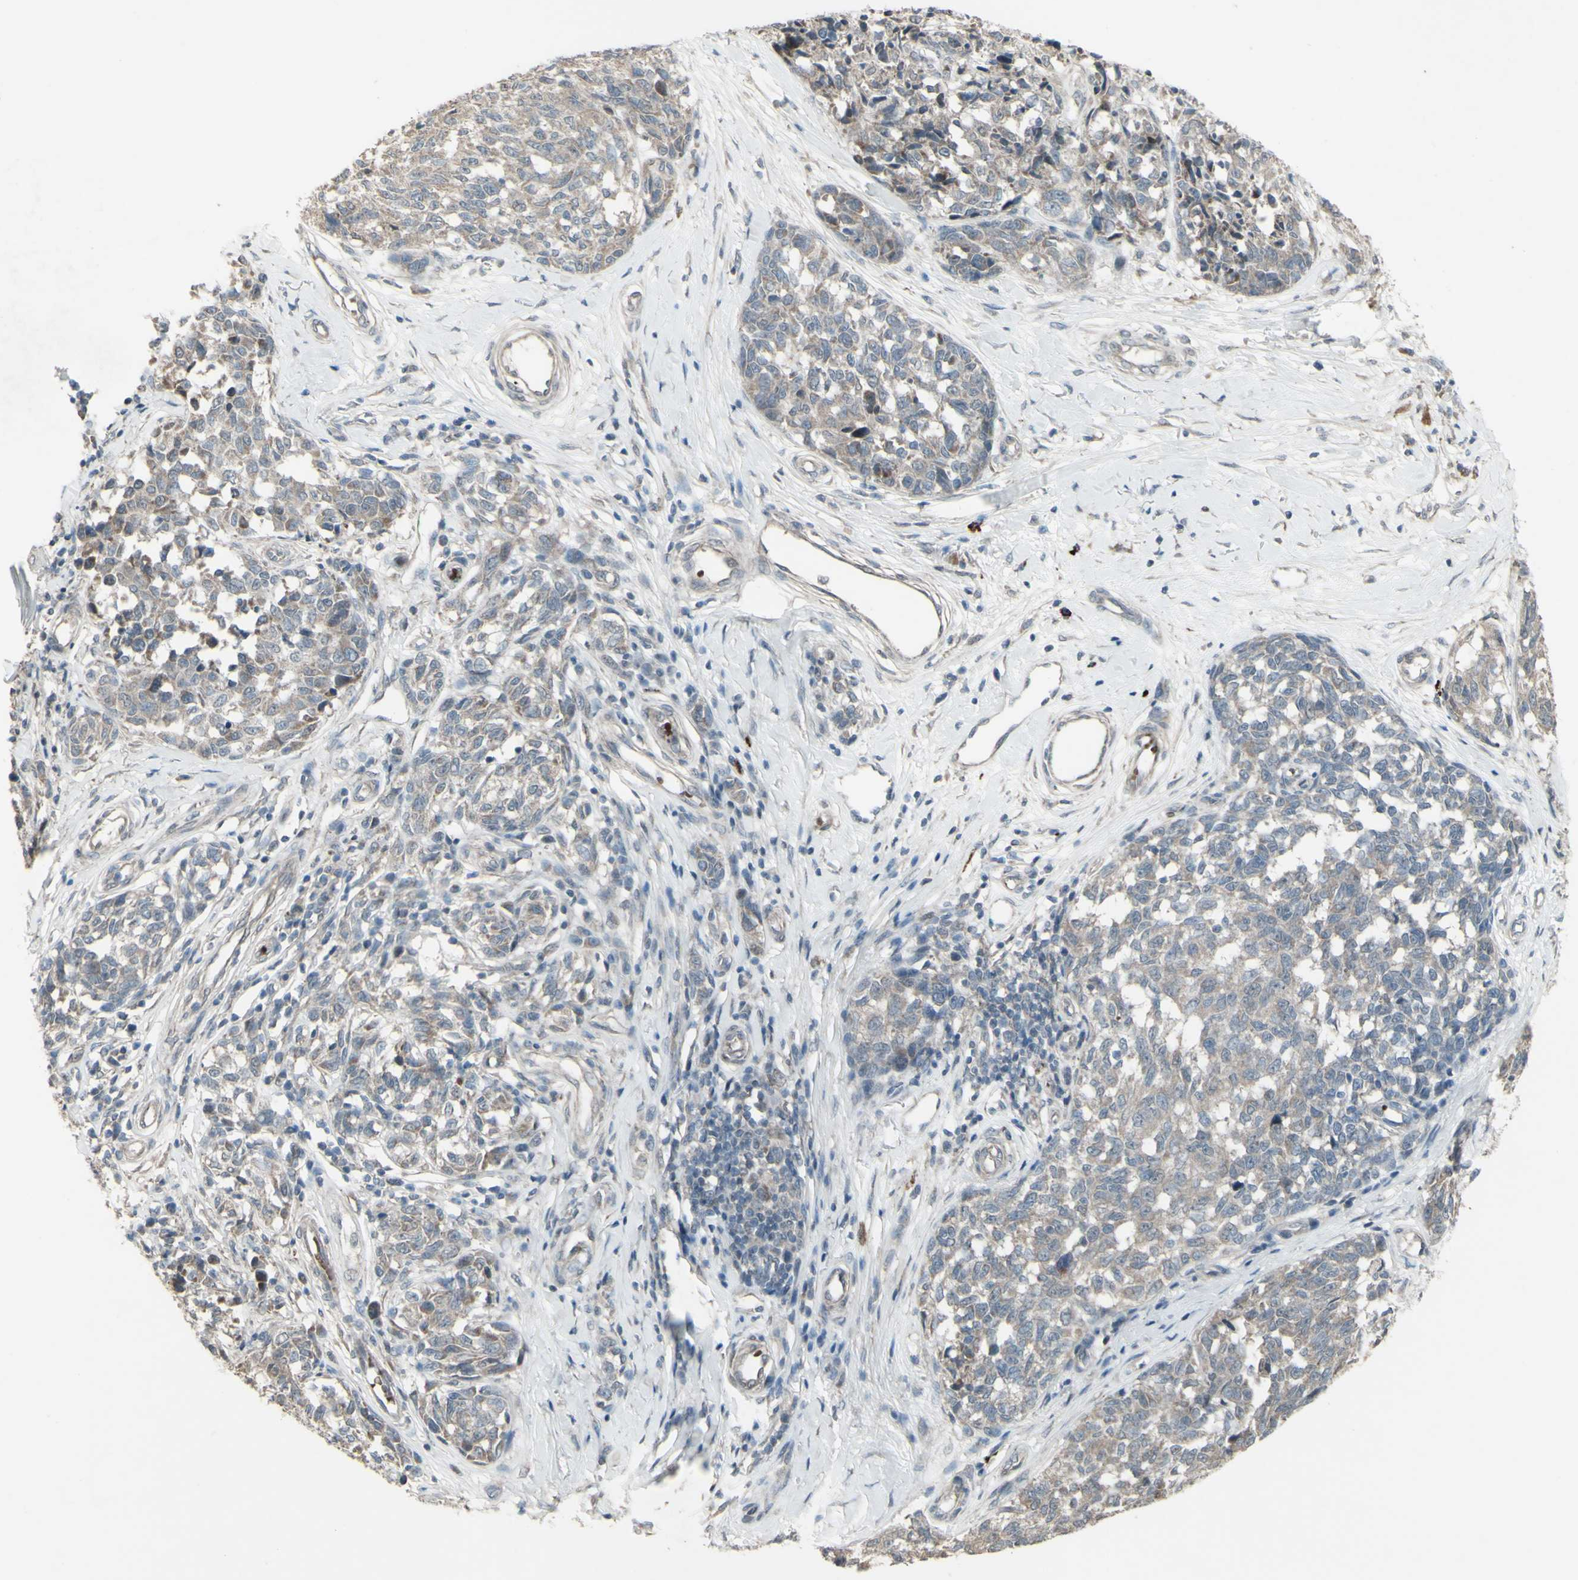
{"staining": {"intensity": "weak", "quantity": ">75%", "location": "cytoplasmic/membranous"}, "tissue": "melanoma", "cell_type": "Tumor cells", "image_type": "cancer", "snomed": [{"axis": "morphology", "description": "Malignant melanoma, NOS"}, {"axis": "topography", "description": "Skin"}], "caption": "This is a photomicrograph of immunohistochemistry (IHC) staining of malignant melanoma, which shows weak positivity in the cytoplasmic/membranous of tumor cells.", "gene": "GRAMD1B", "patient": {"sex": "female", "age": 64}}